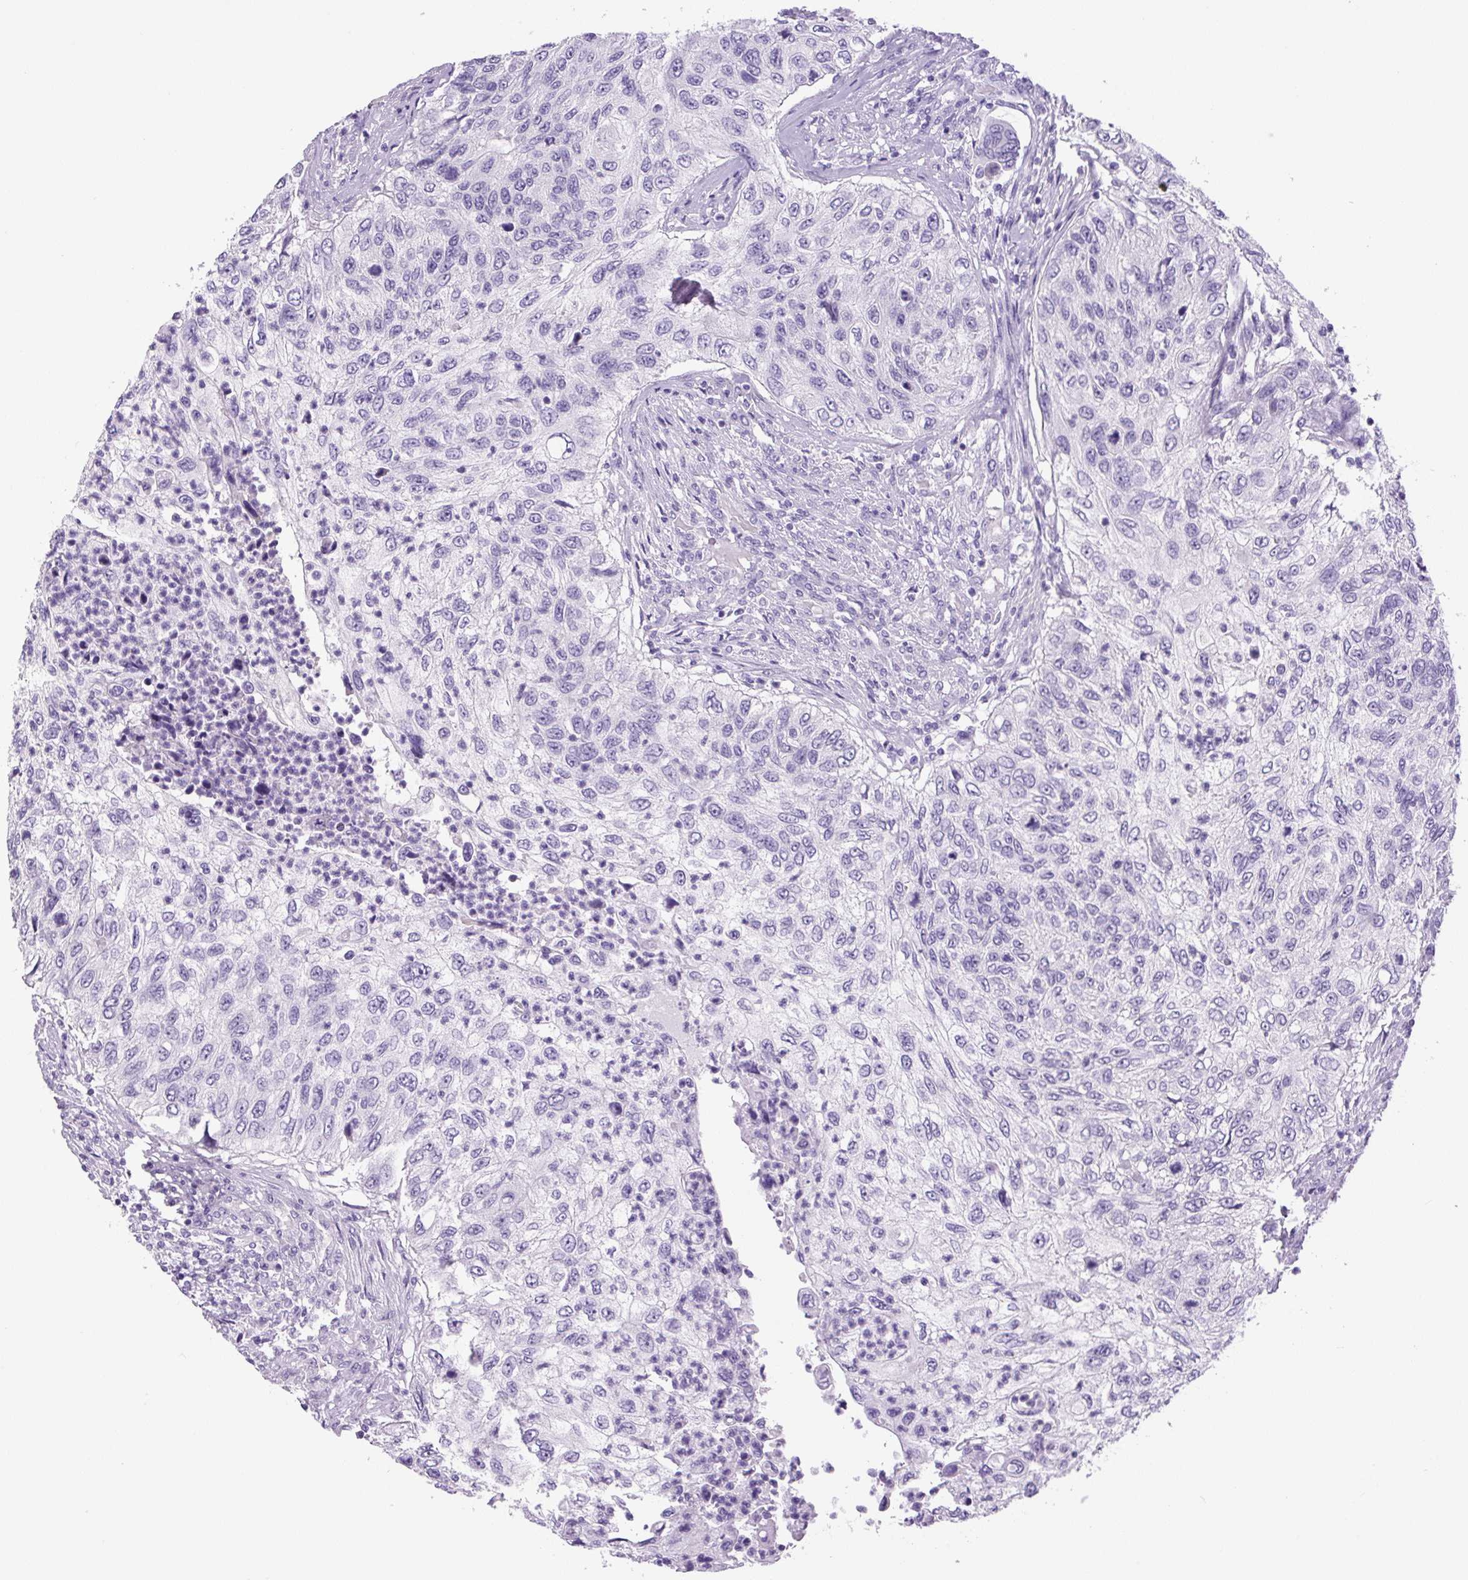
{"staining": {"intensity": "negative", "quantity": "none", "location": "none"}, "tissue": "urothelial cancer", "cell_type": "Tumor cells", "image_type": "cancer", "snomed": [{"axis": "morphology", "description": "Urothelial carcinoma, High grade"}, {"axis": "topography", "description": "Urinary bladder"}], "caption": "The image demonstrates no significant staining in tumor cells of high-grade urothelial carcinoma.", "gene": "CHGA", "patient": {"sex": "female", "age": 60}}